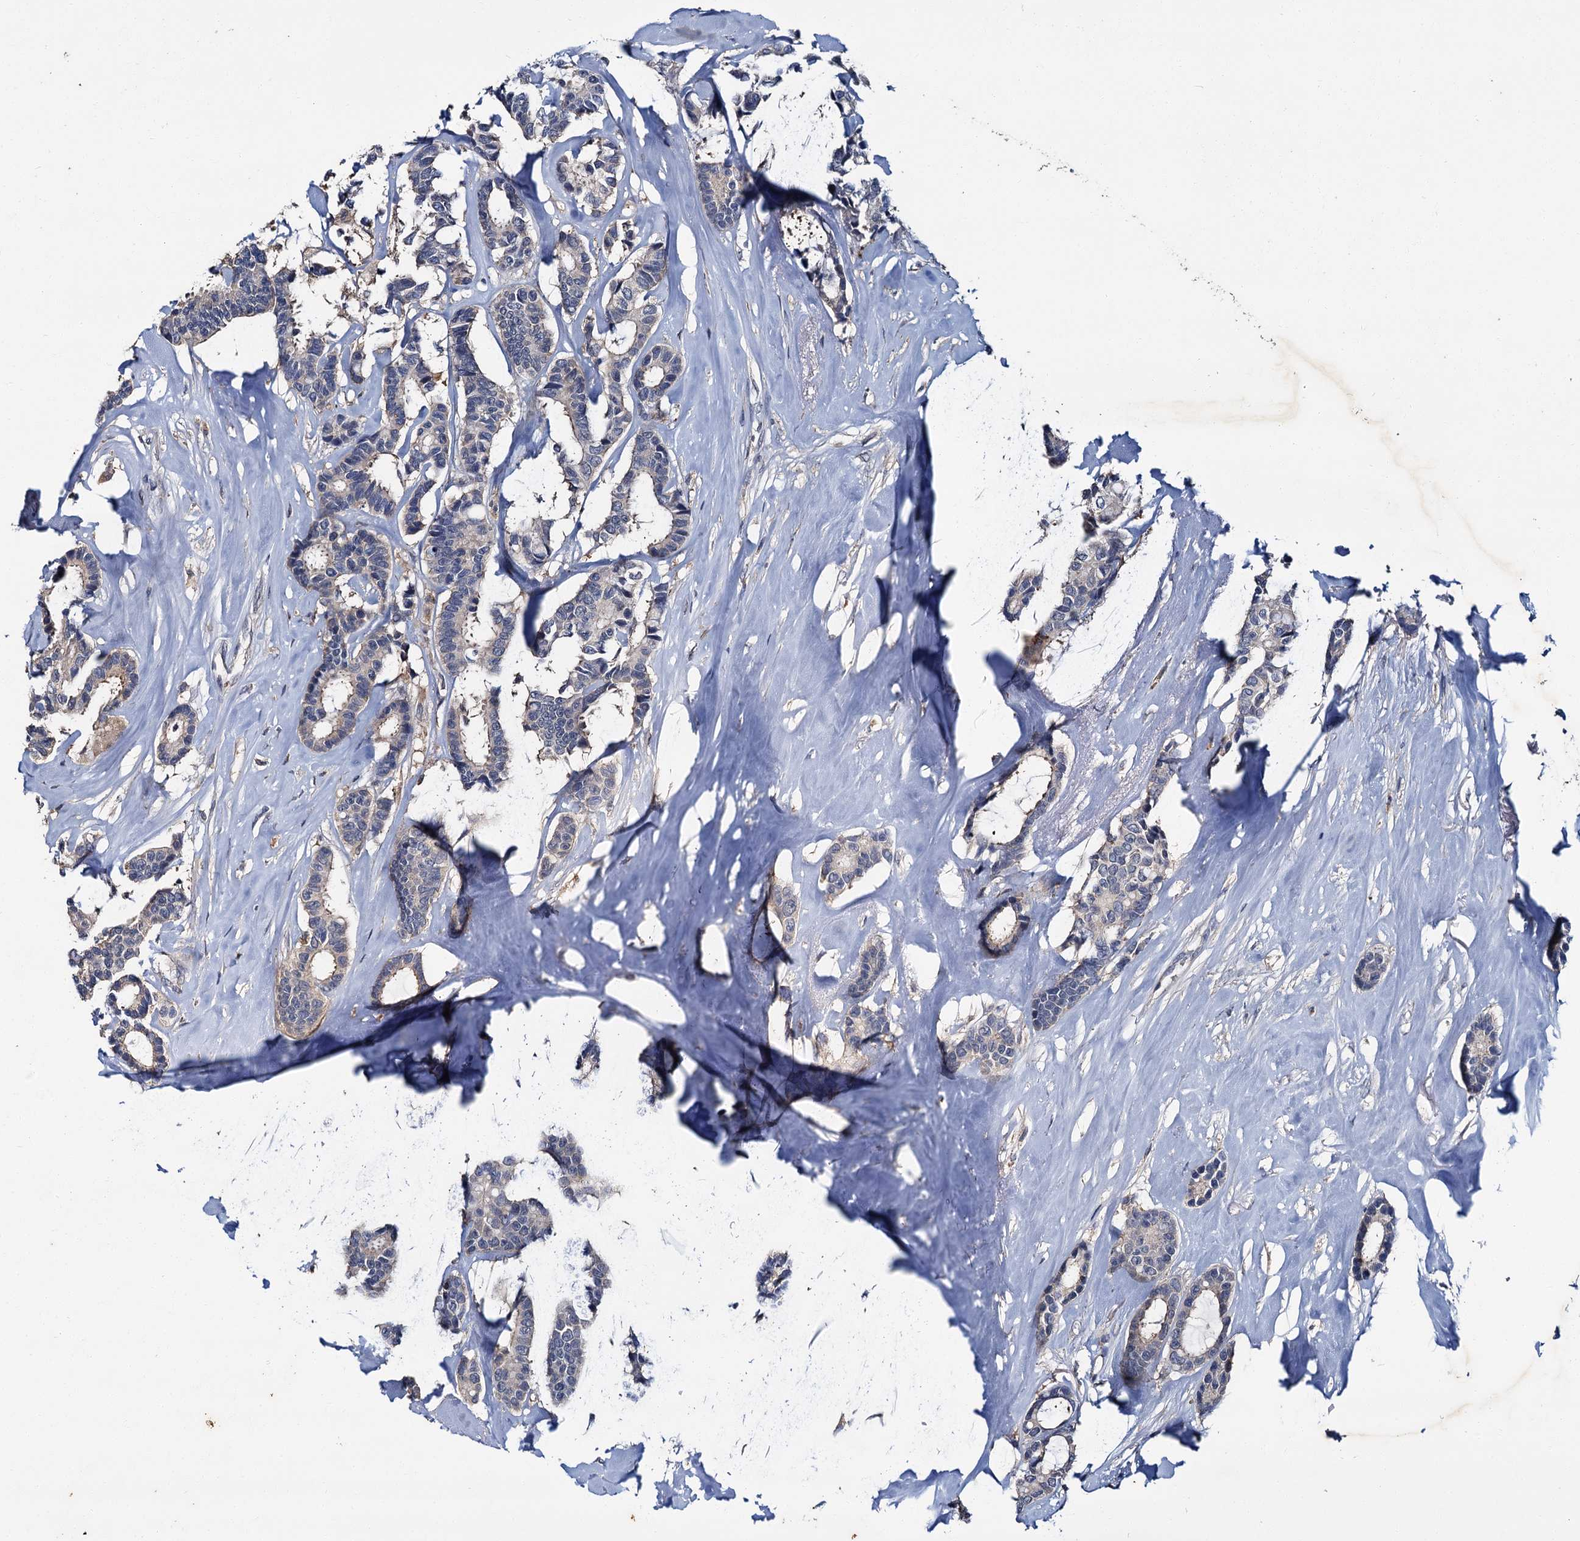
{"staining": {"intensity": "negative", "quantity": "none", "location": "none"}, "tissue": "breast cancer", "cell_type": "Tumor cells", "image_type": "cancer", "snomed": [{"axis": "morphology", "description": "Duct carcinoma"}, {"axis": "topography", "description": "Breast"}], "caption": "An image of human breast cancer is negative for staining in tumor cells.", "gene": "SLC46A3", "patient": {"sex": "female", "age": 87}}